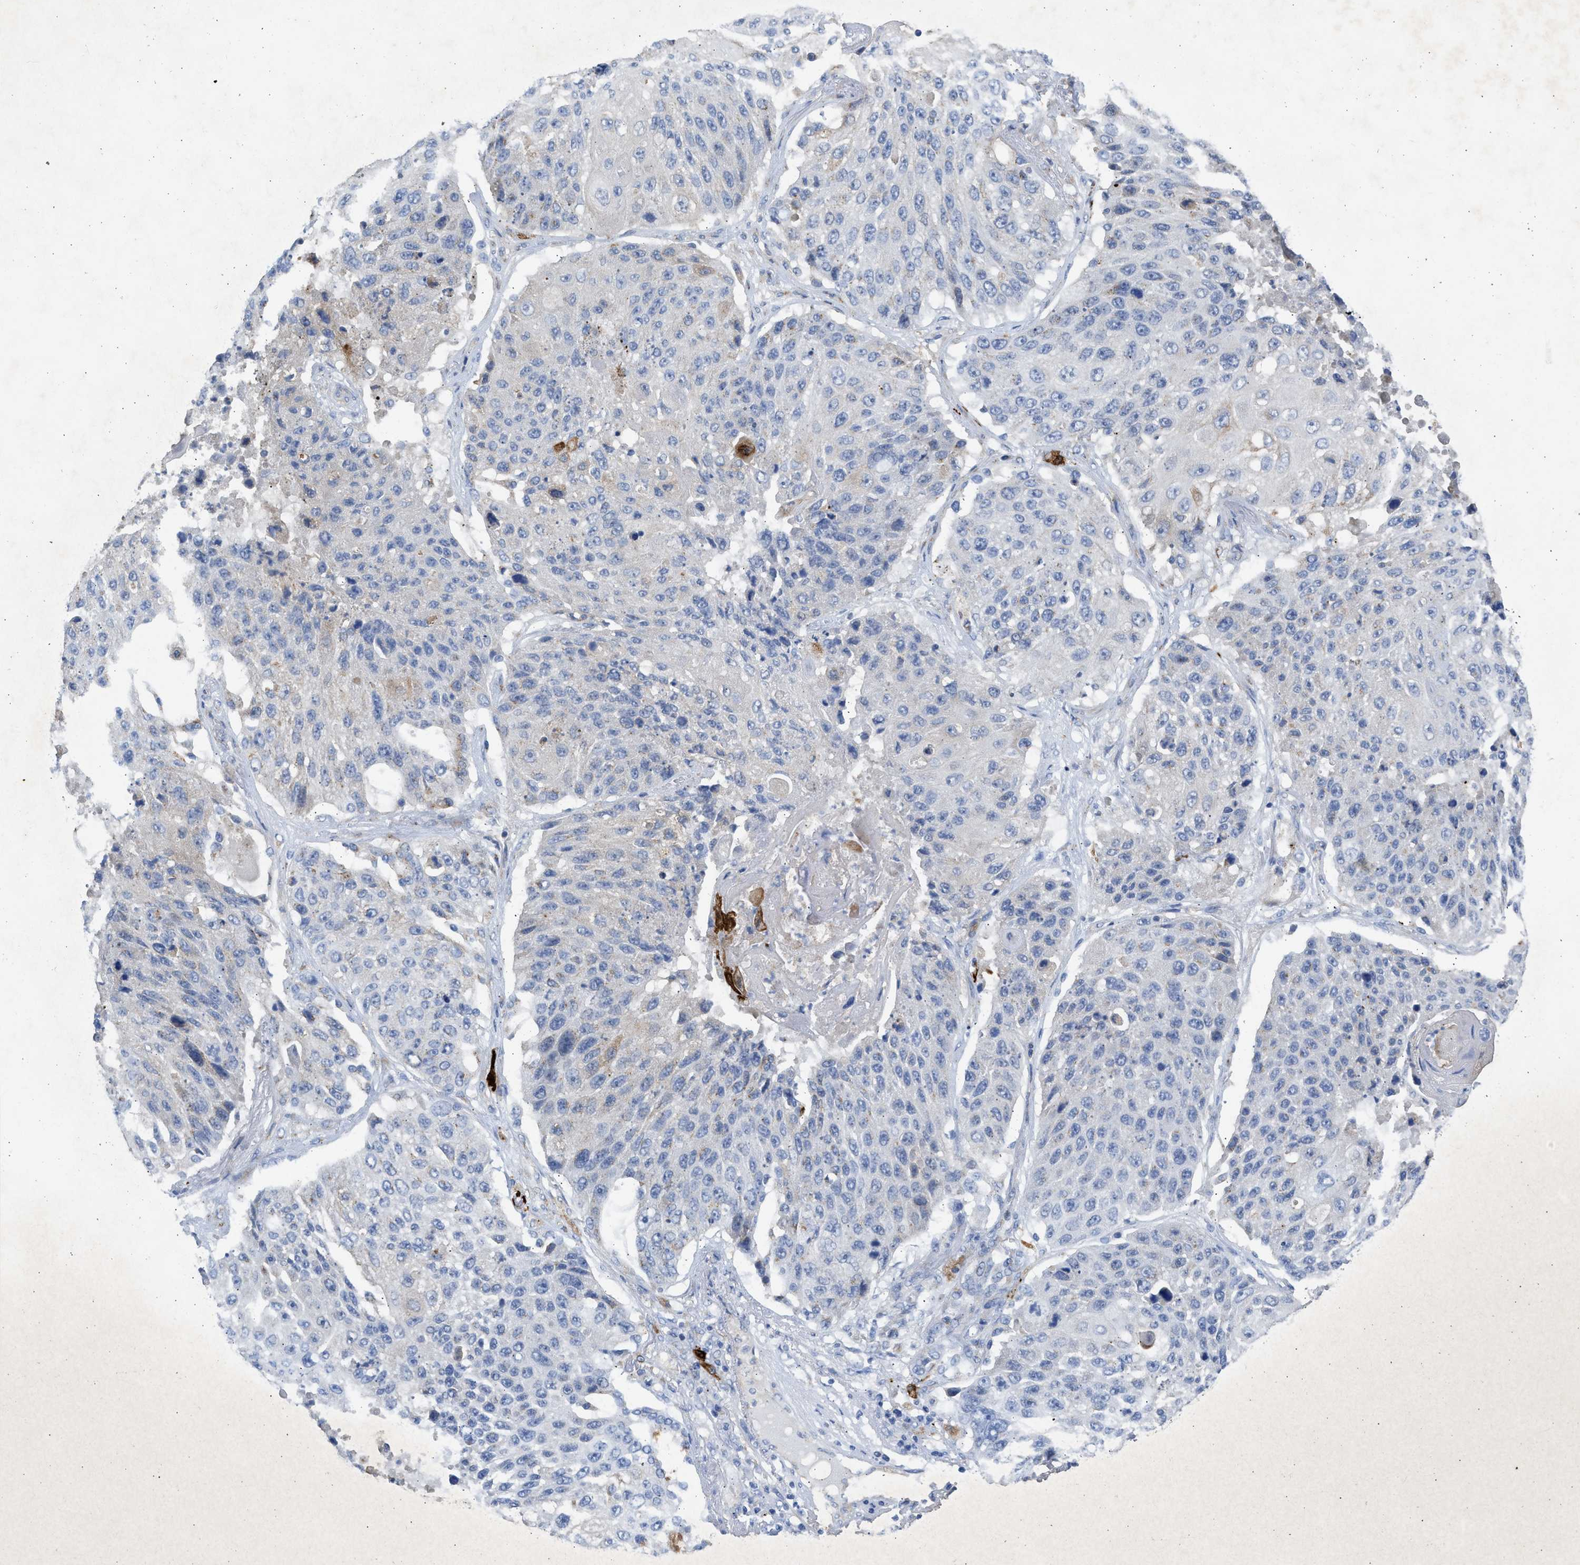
{"staining": {"intensity": "negative", "quantity": "none", "location": "none"}, "tissue": "lung cancer", "cell_type": "Tumor cells", "image_type": "cancer", "snomed": [{"axis": "morphology", "description": "Squamous cell carcinoma, NOS"}, {"axis": "topography", "description": "Lung"}], "caption": "Immunohistochemistry of lung cancer demonstrates no positivity in tumor cells. (DAB (3,3'-diaminobenzidine) immunohistochemistry, high magnification).", "gene": "IPO8", "patient": {"sex": "male", "age": 61}}